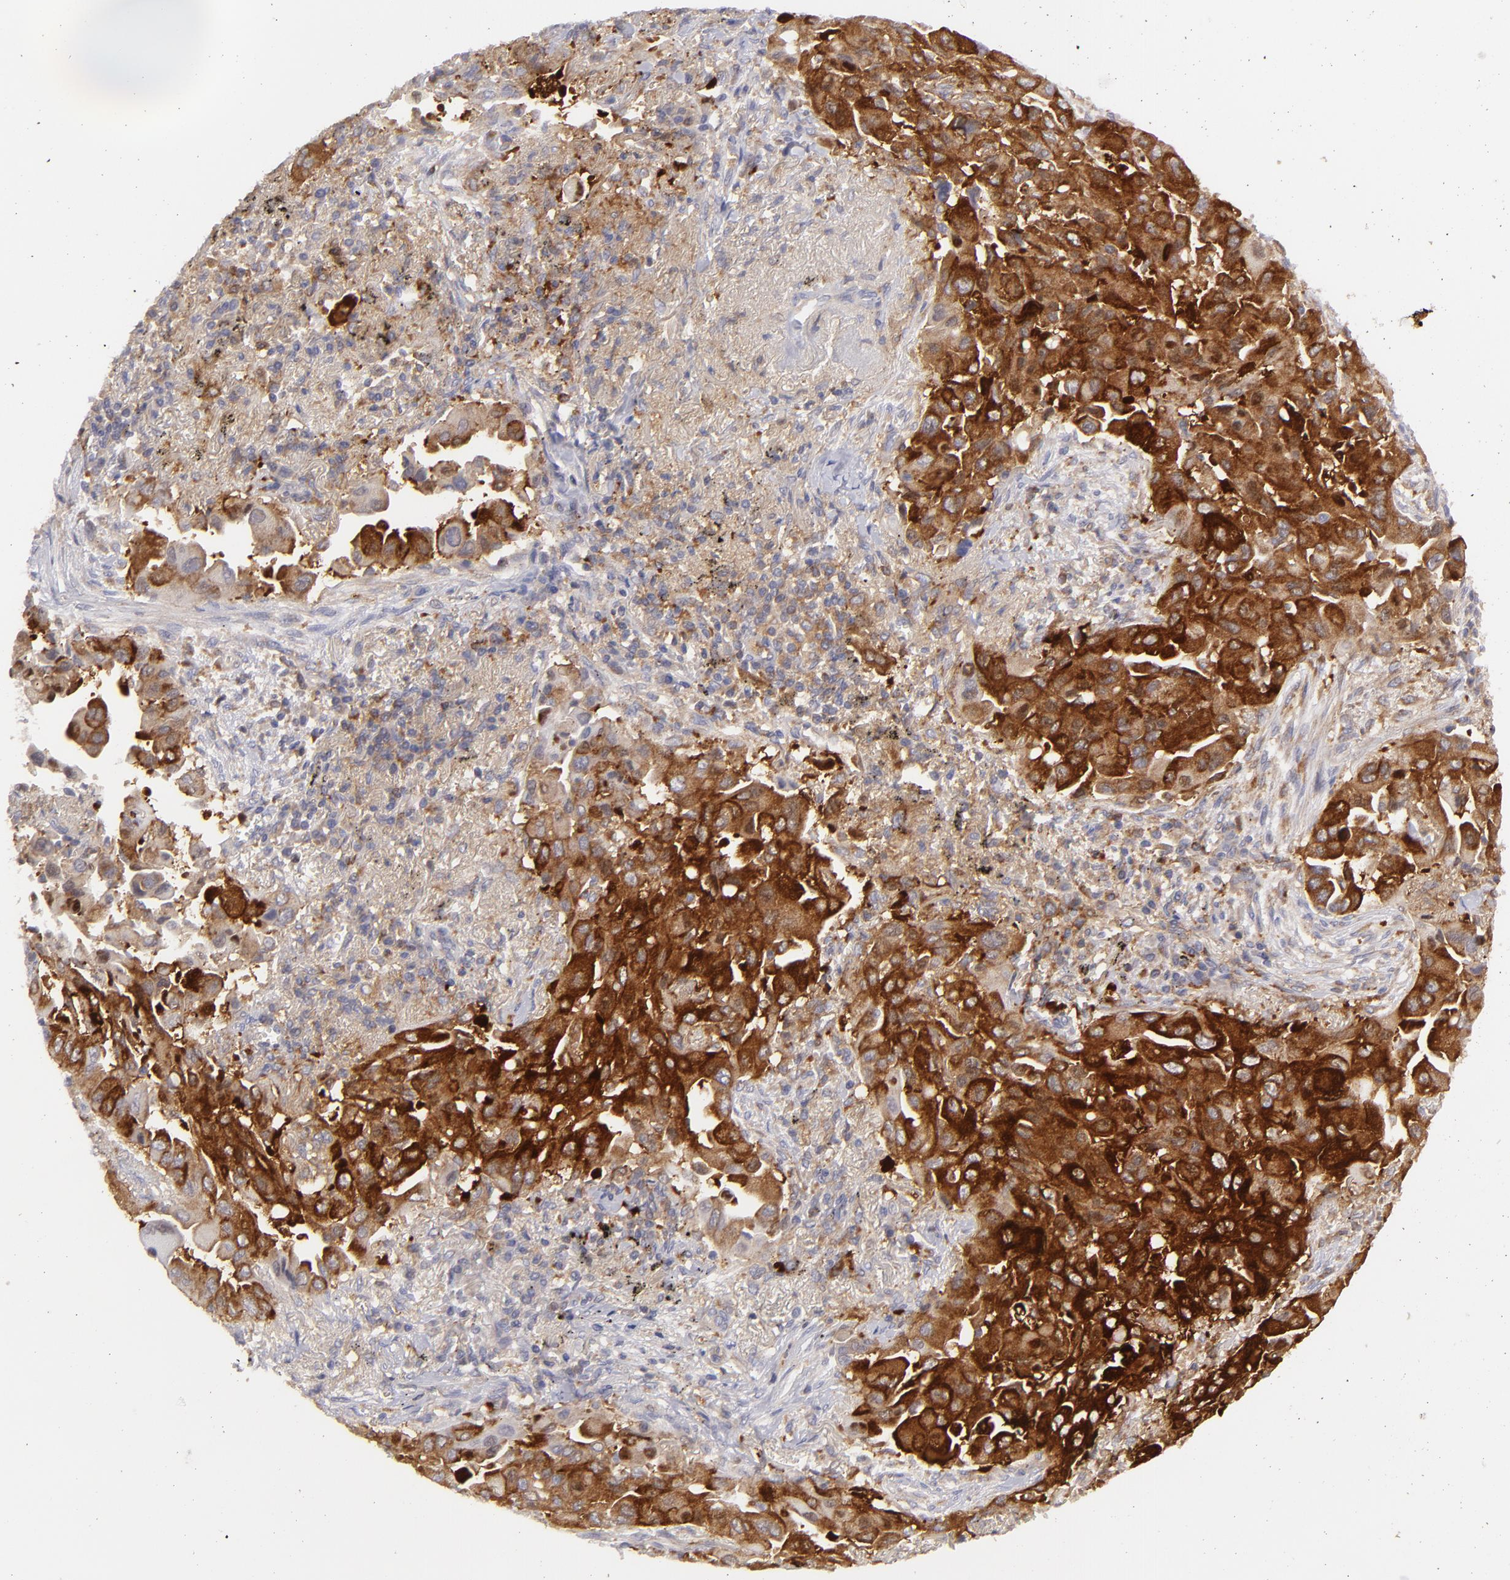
{"staining": {"intensity": "strong", "quantity": ">75%", "location": "cytoplasmic/membranous"}, "tissue": "lung cancer", "cell_type": "Tumor cells", "image_type": "cancer", "snomed": [{"axis": "morphology", "description": "Adenocarcinoma, NOS"}, {"axis": "topography", "description": "Lung"}], "caption": "Immunohistochemistry (IHC) histopathology image of human adenocarcinoma (lung) stained for a protein (brown), which reveals high levels of strong cytoplasmic/membranous expression in approximately >75% of tumor cells.", "gene": "MMP10", "patient": {"sex": "male", "age": 68}}